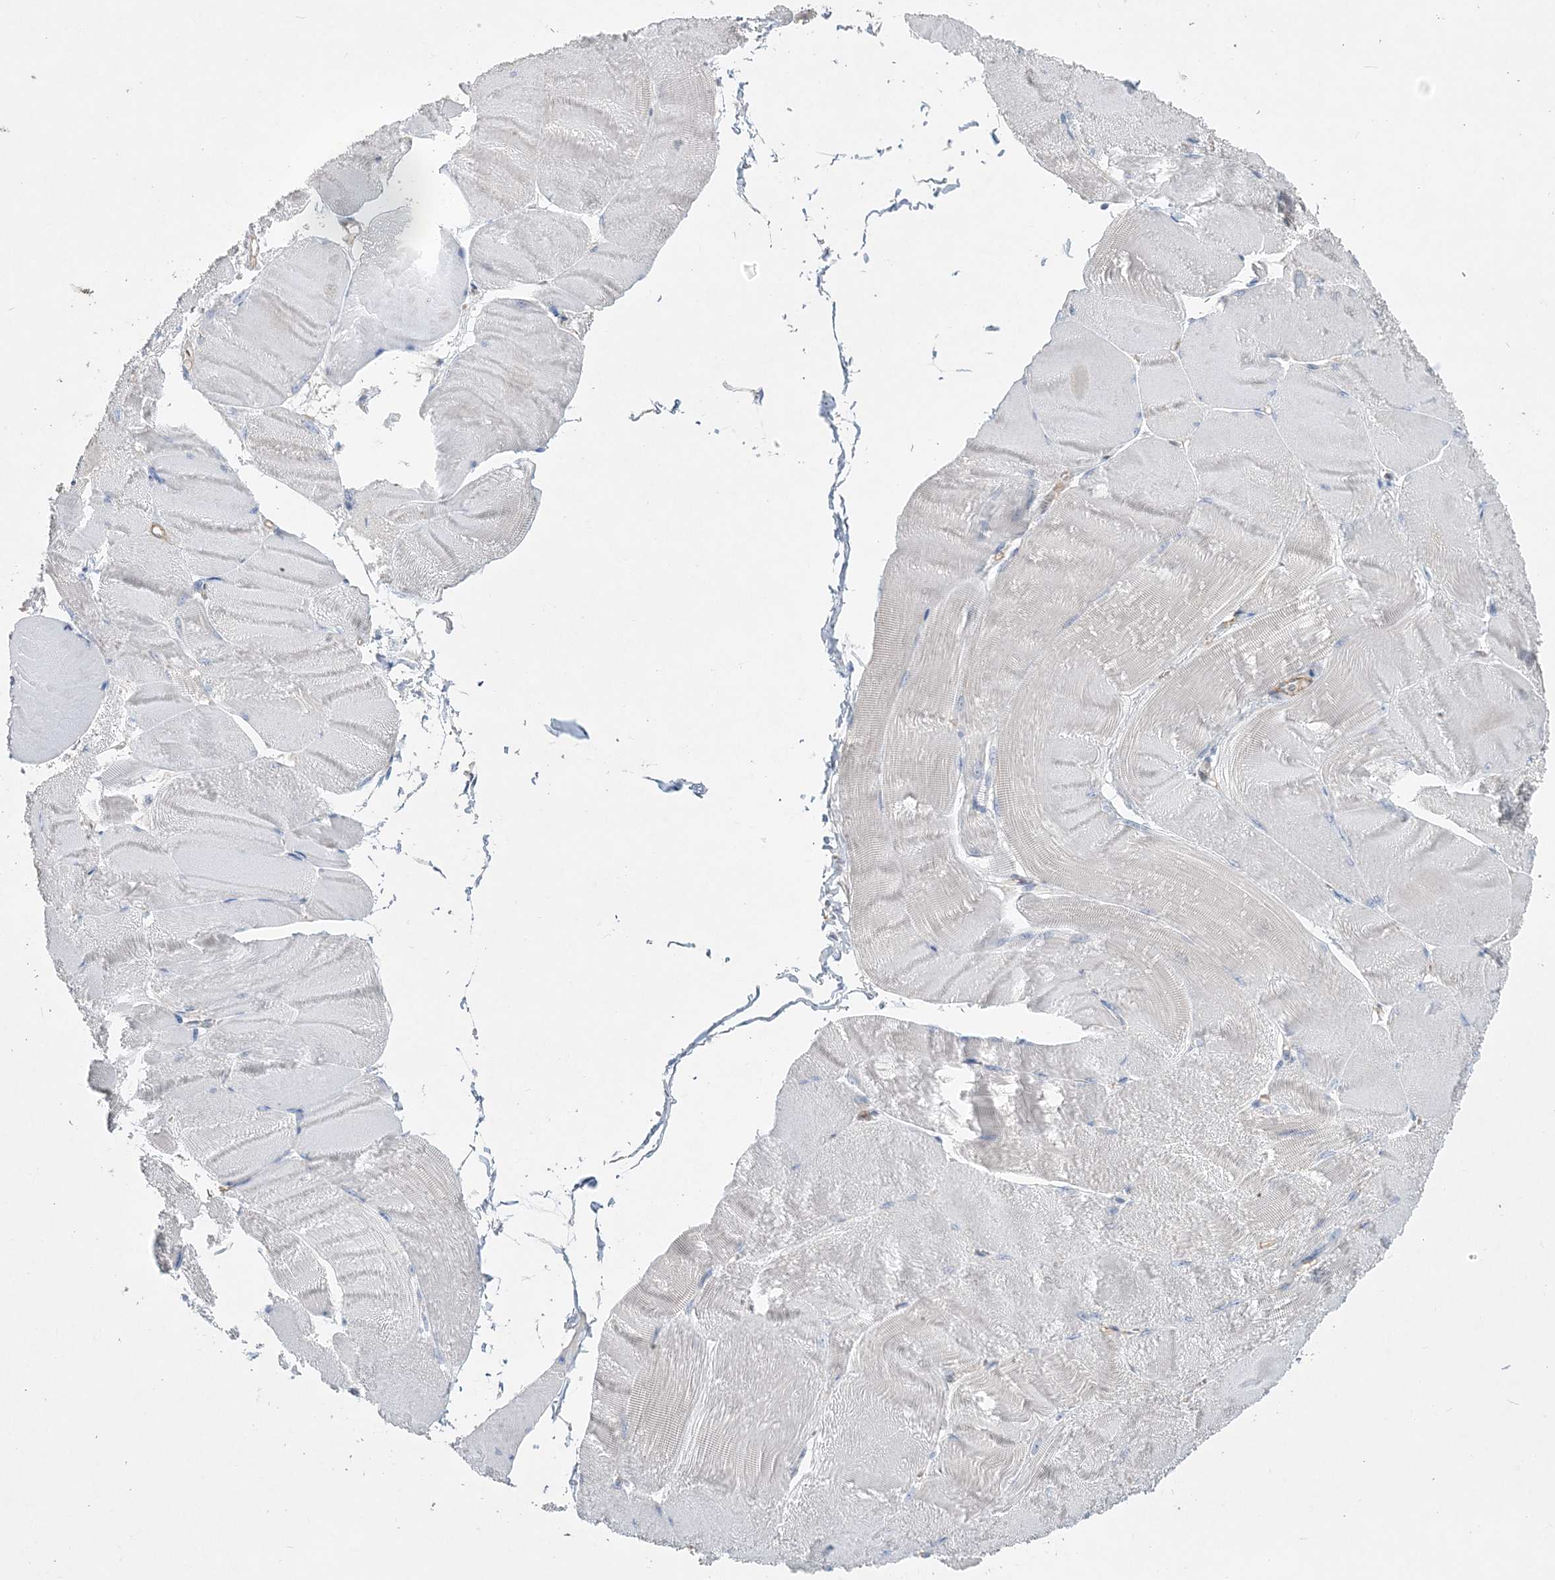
{"staining": {"intensity": "negative", "quantity": "none", "location": "none"}, "tissue": "skeletal muscle", "cell_type": "Myocytes", "image_type": "normal", "snomed": [{"axis": "morphology", "description": "Normal tissue, NOS"}, {"axis": "morphology", "description": "Basal cell carcinoma"}, {"axis": "topography", "description": "Skeletal muscle"}], "caption": "This is a micrograph of immunohistochemistry (IHC) staining of normal skeletal muscle, which shows no staining in myocytes.", "gene": "PIGC", "patient": {"sex": "female", "age": 64}}